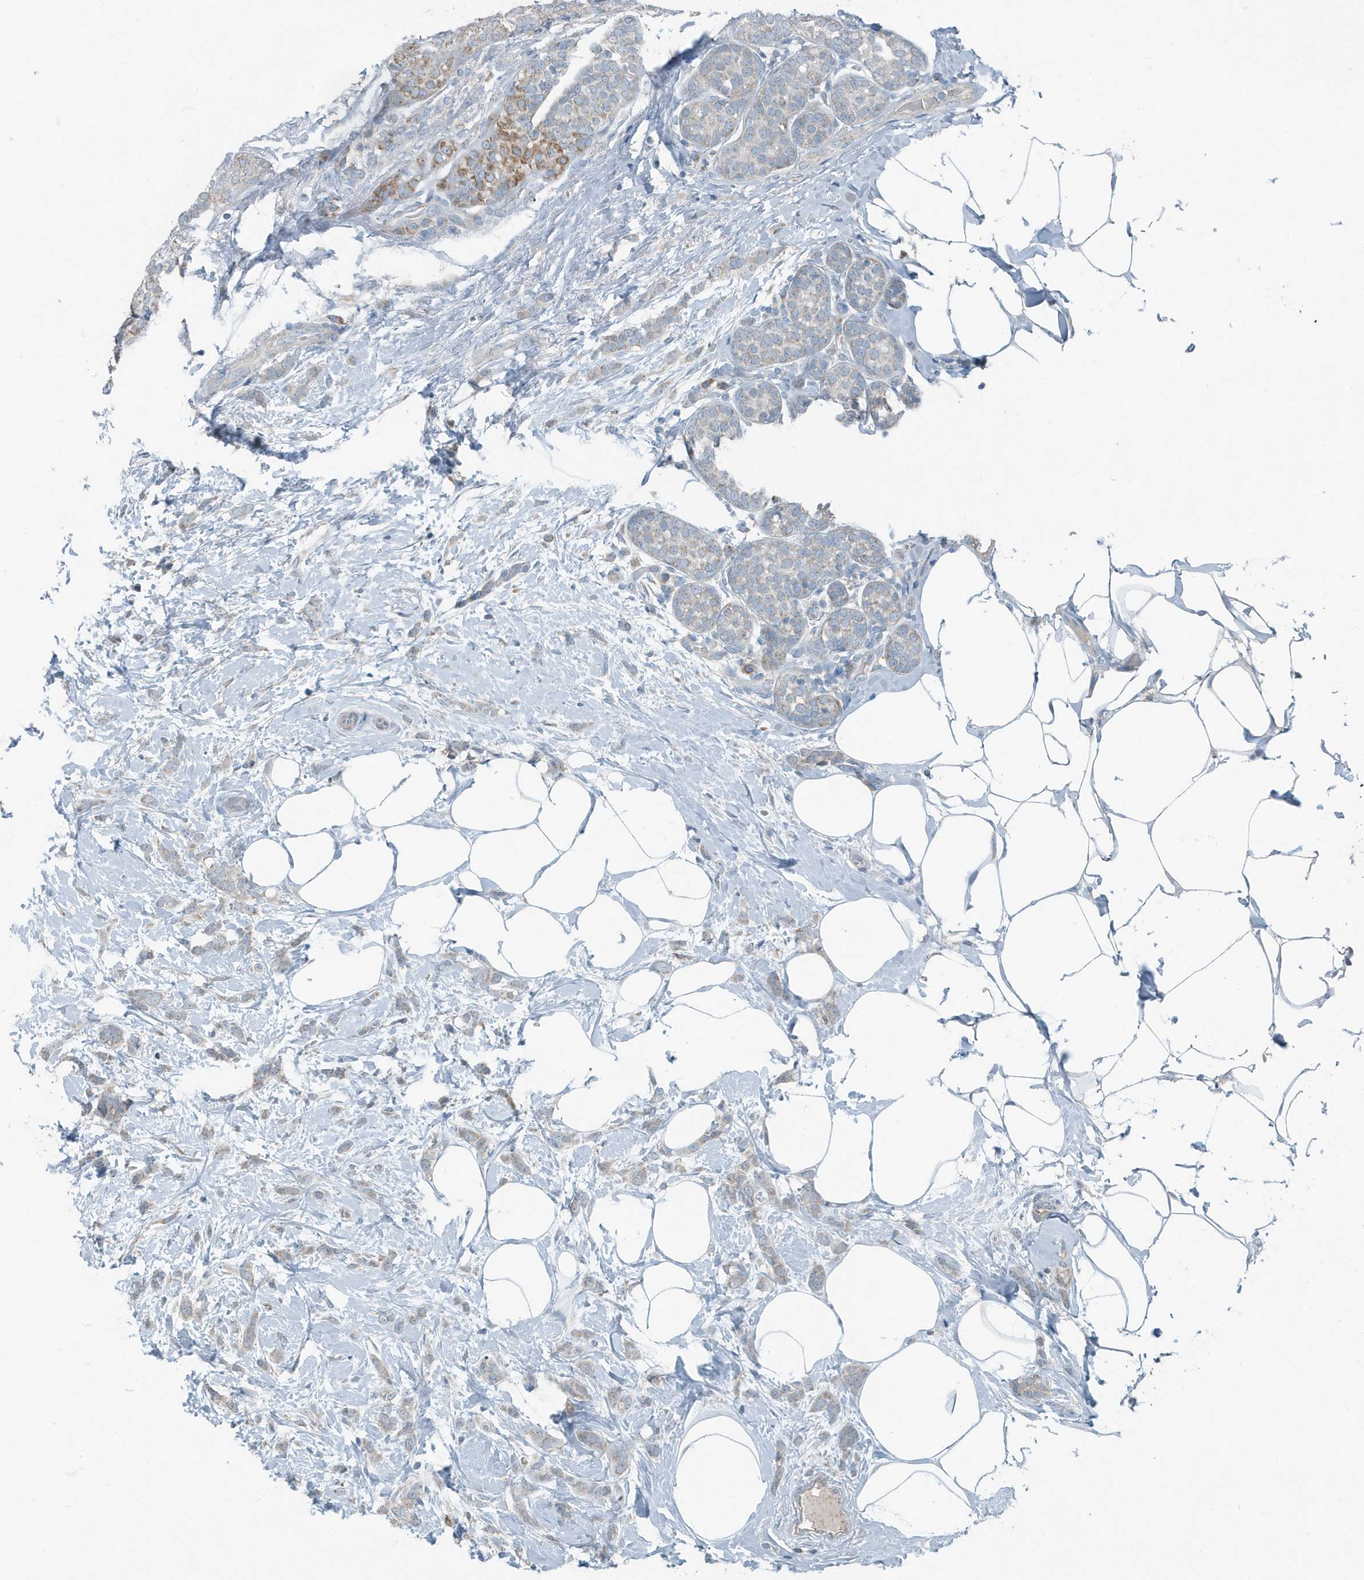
{"staining": {"intensity": "moderate", "quantity": "<25%", "location": "cytoplasmic/membranous"}, "tissue": "breast cancer", "cell_type": "Tumor cells", "image_type": "cancer", "snomed": [{"axis": "morphology", "description": "Lobular carcinoma, in situ"}, {"axis": "morphology", "description": "Lobular carcinoma"}, {"axis": "topography", "description": "Breast"}], "caption": "IHC image of human breast lobular carcinoma stained for a protein (brown), which displays low levels of moderate cytoplasmic/membranous staining in approximately <25% of tumor cells.", "gene": "MT-CYB", "patient": {"sex": "female", "age": 41}}